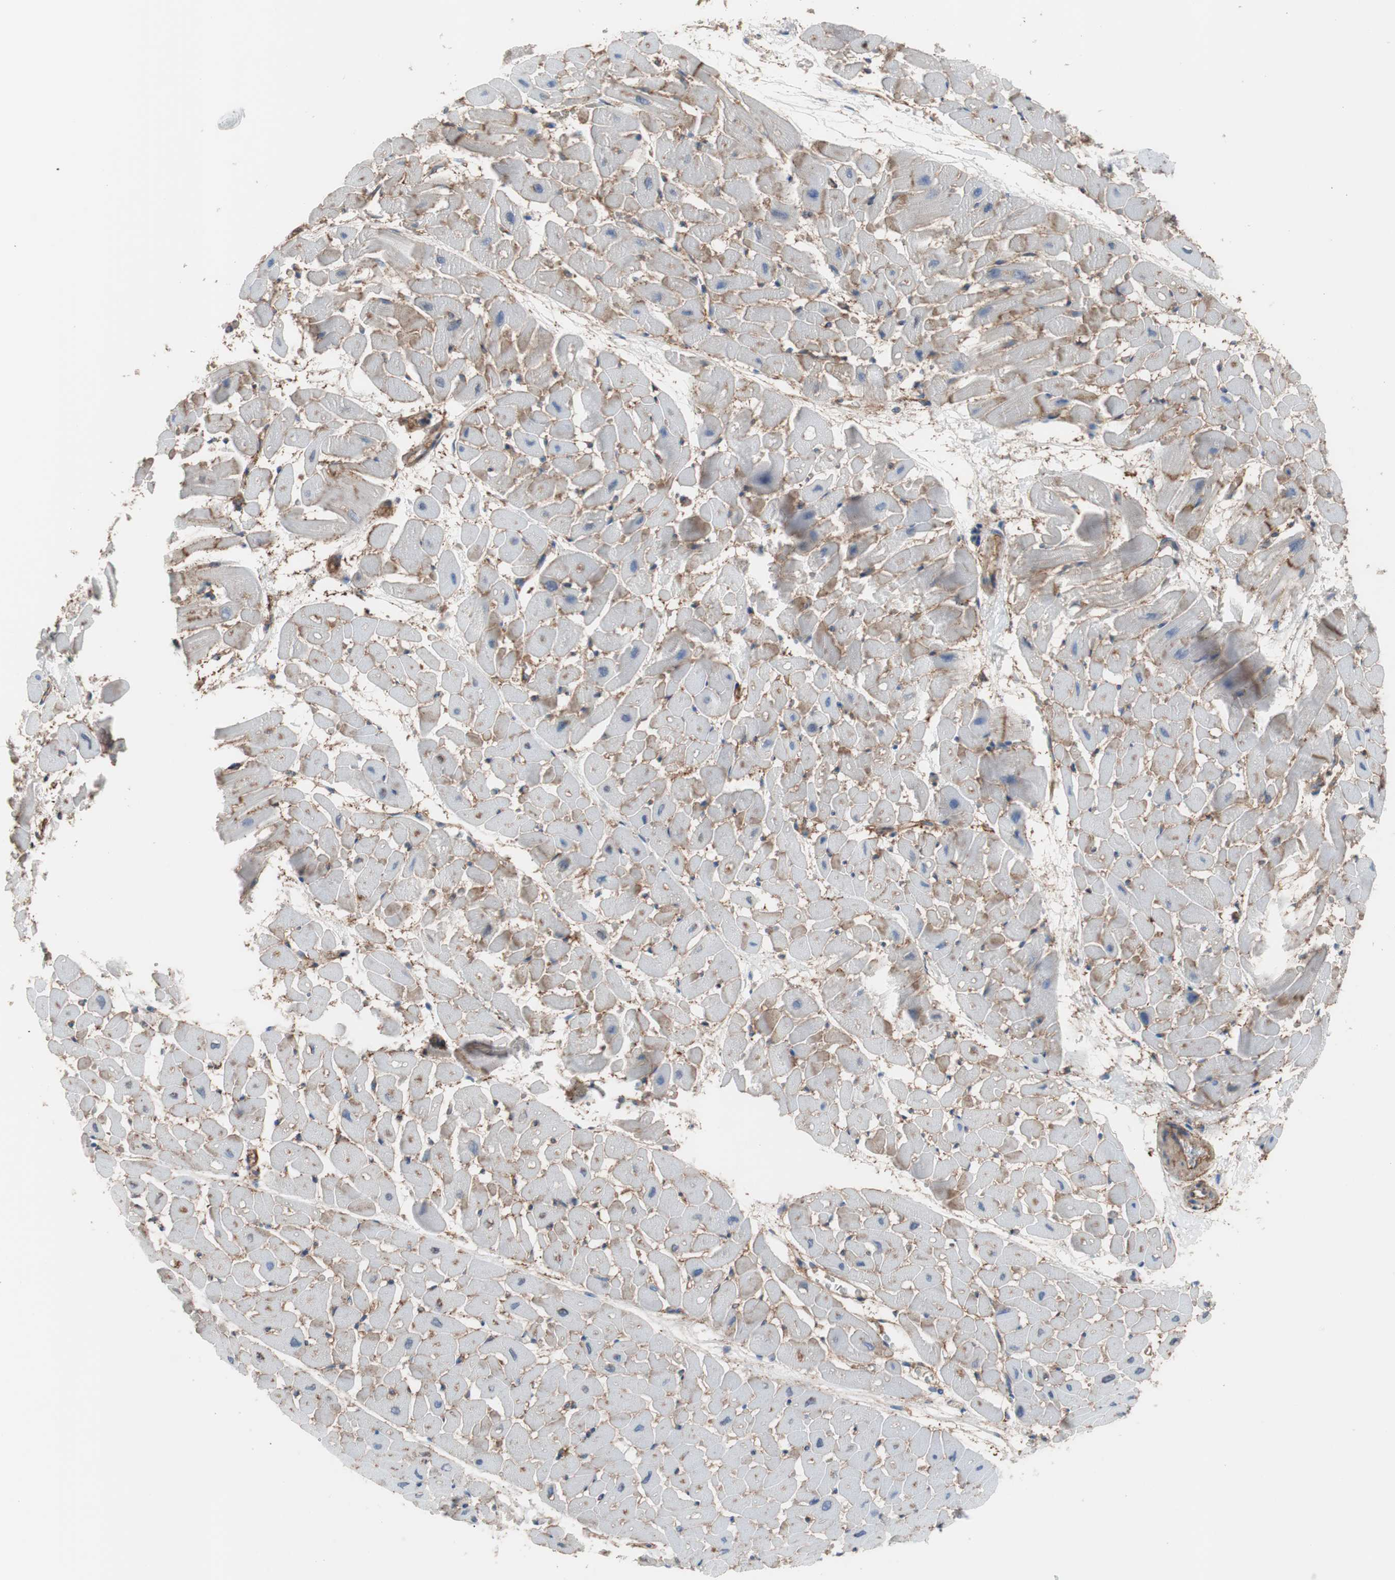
{"staining": {"intensity": "moderate", "quantity": "25%-75%", "location": "cytoplasmic/membranous"}, "tissue": "heart muscle", "cell_type": "Cardiomyocytes", "image_type": "normal", "snomed": [{"axis": "morphology", "description": "Normal tissue, NOS"}, {"axis": "topography", "description": "Heart"}], "caption": "Moderate cytoplasmic/membranous staining is identified in approximately 25%-75% of cardiomyocytes in normal heart muscle. (DAB IHC, brown staining for protein, blue staining for nuclei).", "gene": "CD81", "patient": {"sex": "male", "age": 45}}